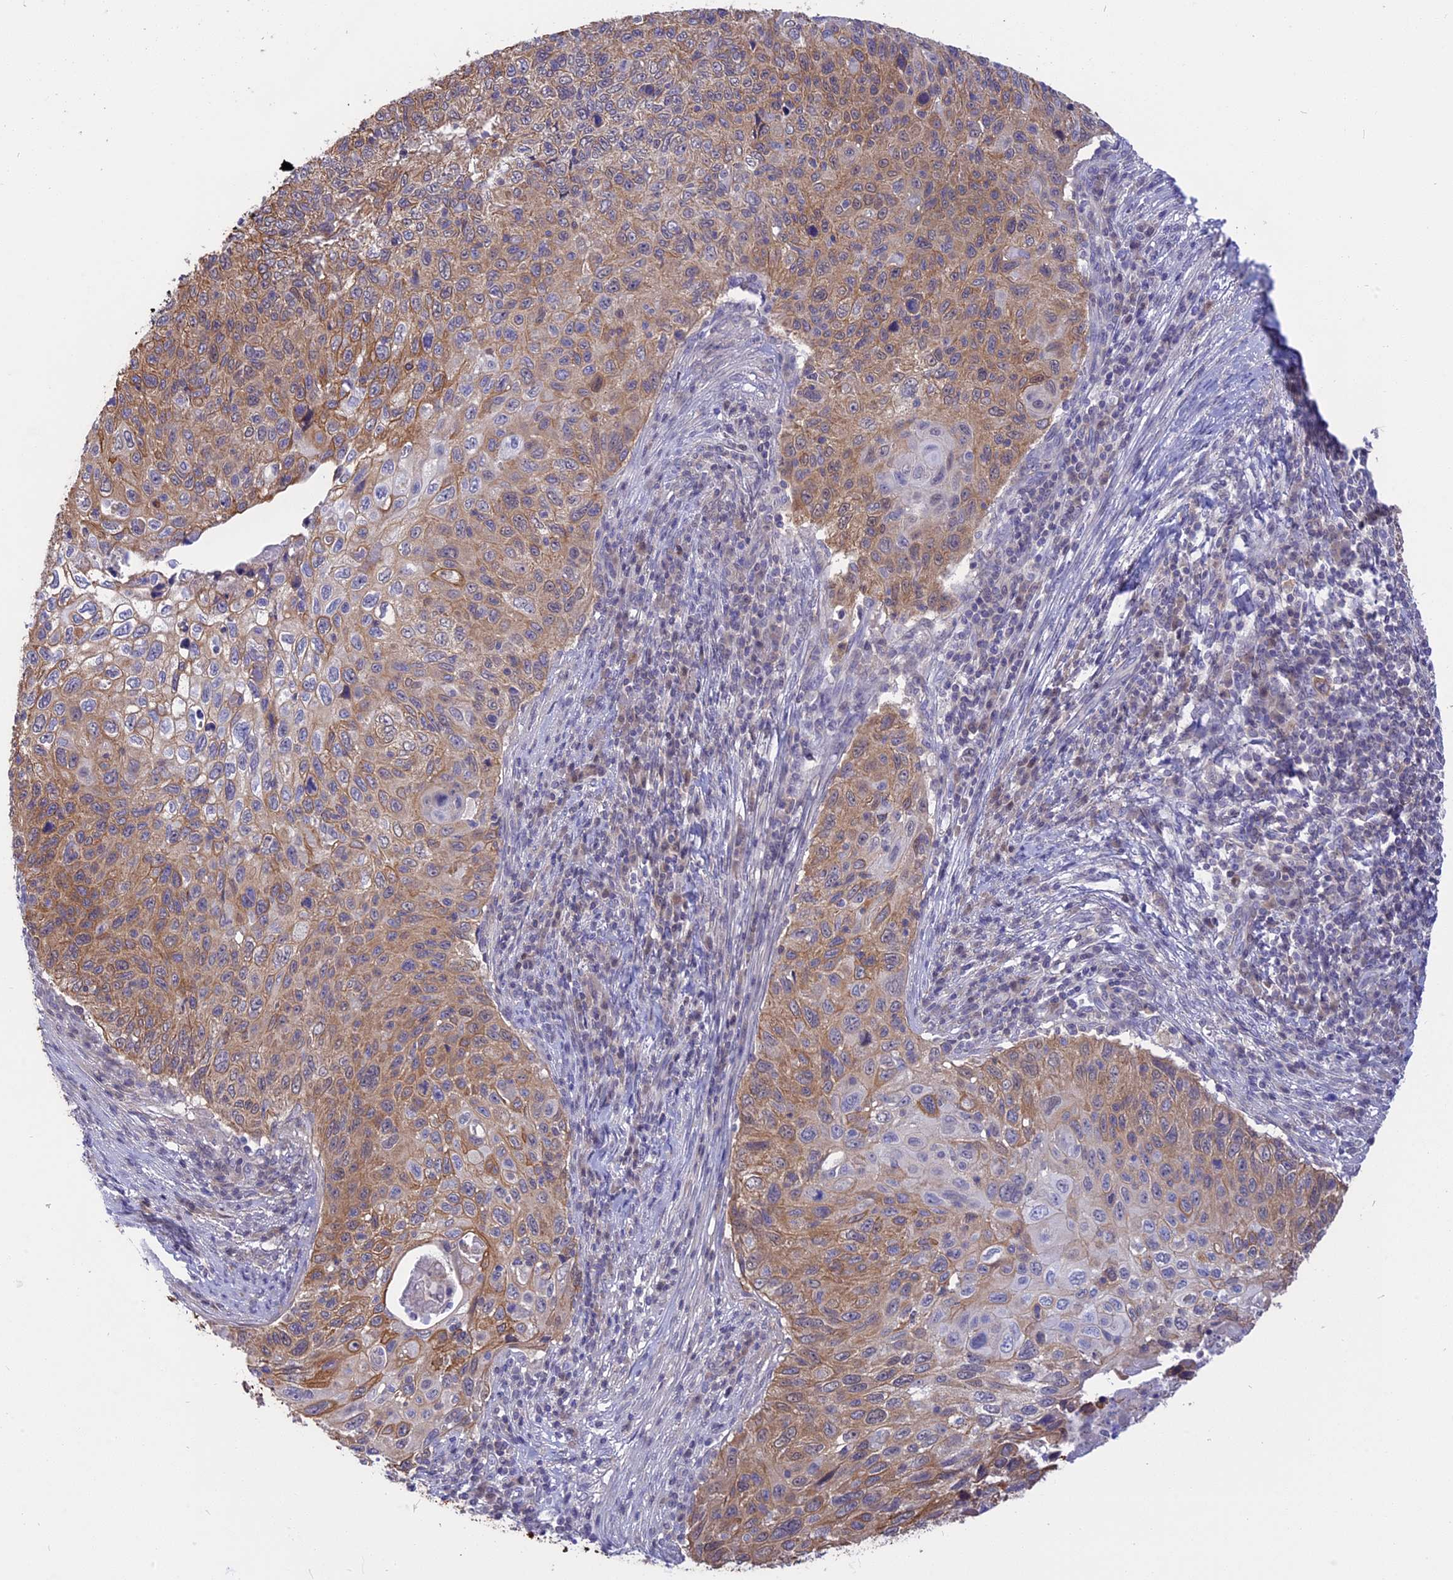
{"staining": {"intensity": "moderate", "quantity": "25%-75%", "location": "cytoplasmic/membranous"}, "tissue": "cervical cancer", "cell_type": "Tumor cells", "image_type": "cancer", "snomed": [{"axis": "morphology", "description": "Squamous cell carcinoma, NOS"}, {"axis": "topography", "description": "Cervix"}], "caption": "A high-resolution image shows immunohistochemistry staining of cervical cancer (squamous cell carcinoma), which exhibits moderate cytoplasmic/membranous expression in approximately 25%-75% of tumor cells.", "gene": "STUB1", "patient": {"sex": "female", "age": 70}}